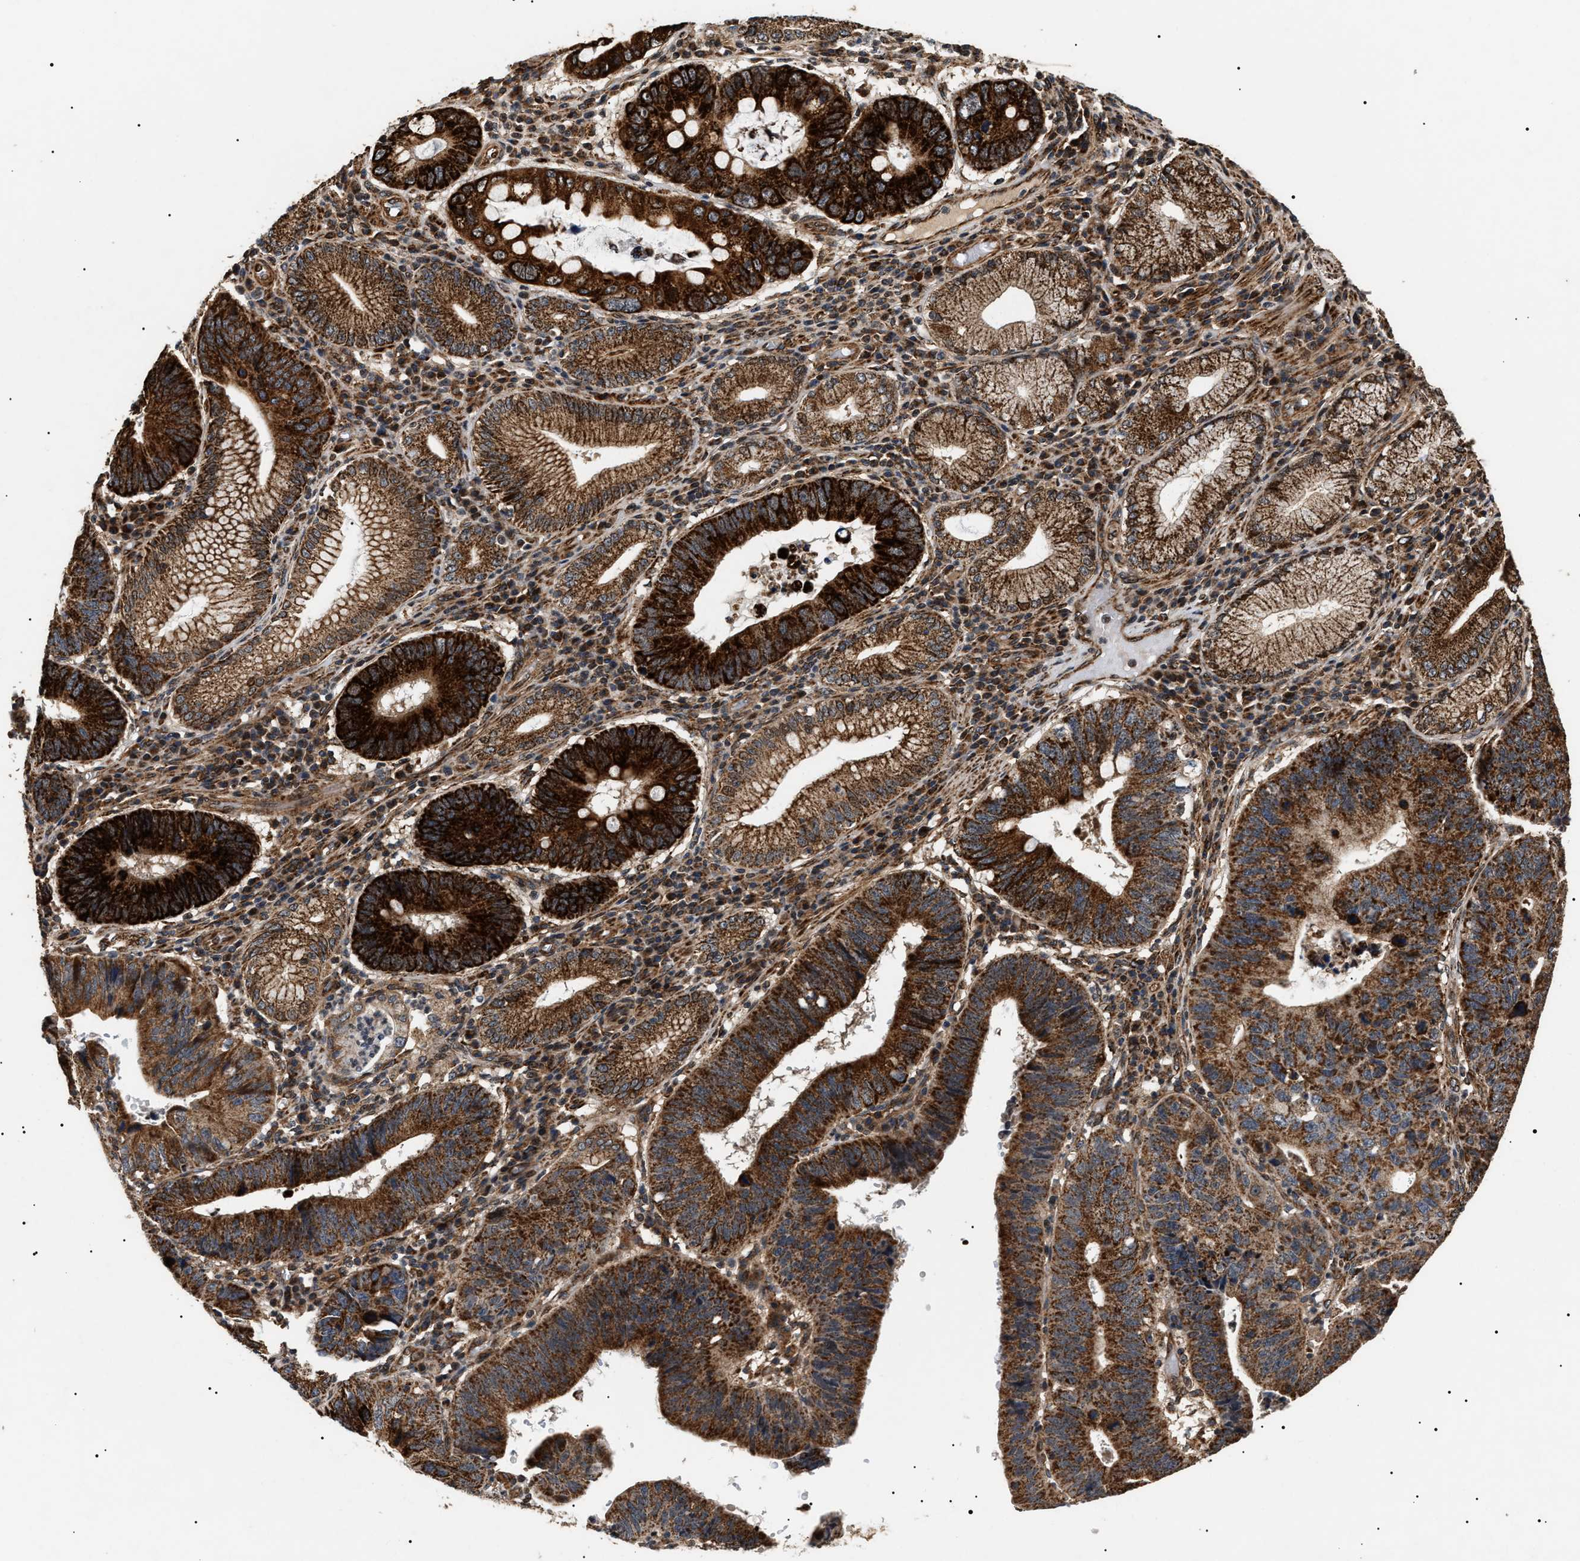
{"staining": {"intensity": "strong", "quantity": ">75%", "location": "cytoplasmic/membranous"}, "tissue": "stomach cancer", "cell_type": "Tumor cells", "image_type": "cancer", "snomed": [{"axis": "morphology", "description": "Adenocarcinoma, NOS"}, {"axis": "topography", "description": "Stomach"}], "caption": "The photomicrograph displays immunohistochemical staining of stomach cancer (adenocarcinoma). There is strong cytoplasmic/membranous expression is present in about >75% of tumor cells.", "gene": "ZBTB26", "patient": {"sex": "male", "age": 59}}